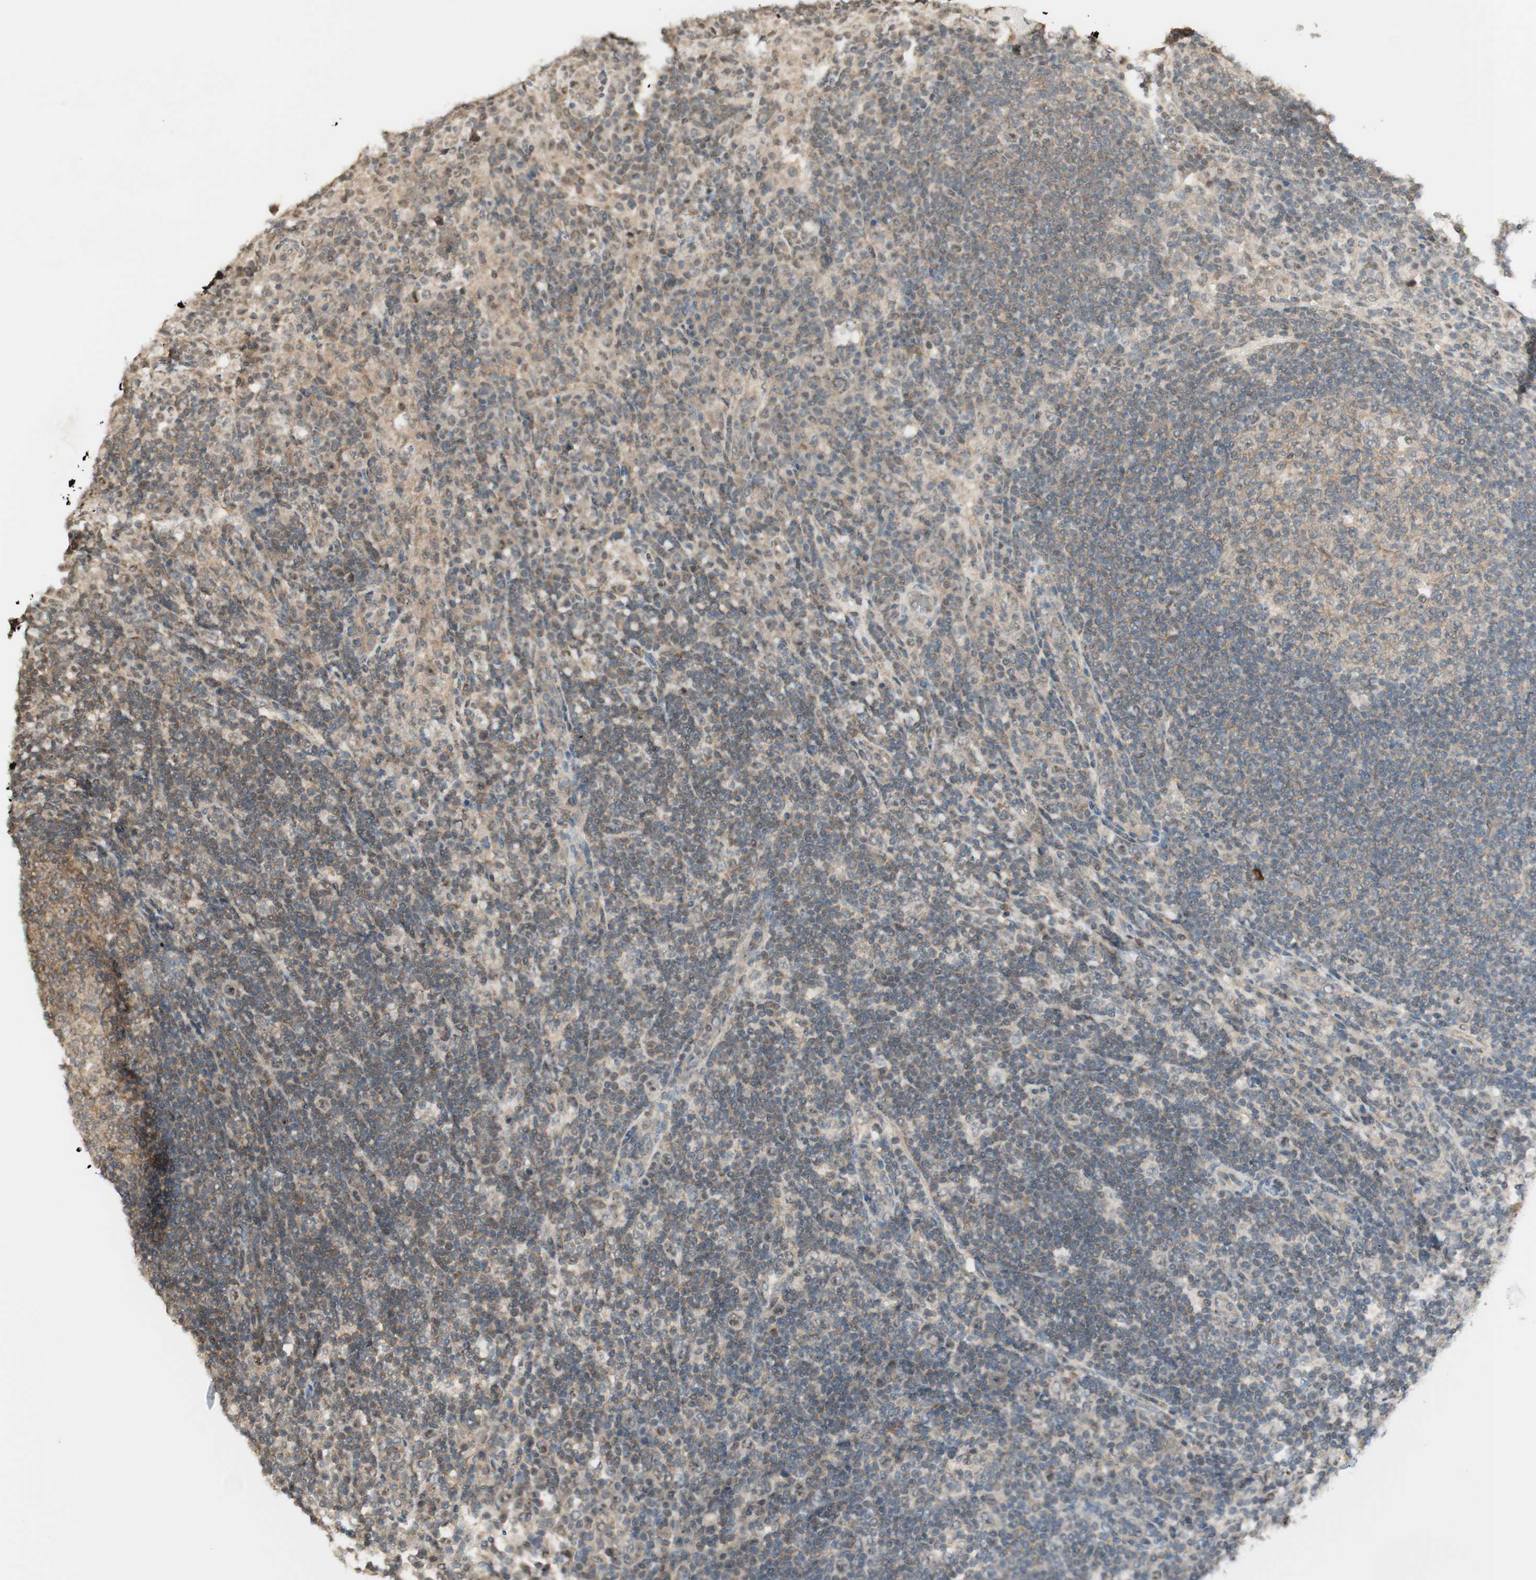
{"staining": {"intensity": "moderate", "quantity": ">75%", "location": "cytoplasmic/membranous,nuclear"}, "tissue": "lymph node", "cell_type": "Germinal center cells", "image_type": "normal", "snomed": [{"axis": "morphology", "description": "Normal tissue, NOS"}, {"axis": "topography", "description": "Lymph node"}], "caption": "Protein staining of normal lymph node exhibits moderate cytoplasmic/membranous,nuclear positivity in approximately >75% of germinal center cells. (DAB (3,3'-diaminobenzidine) IHC with brightfield microscopy, high magnification).", "gene": "SPINT2", "patient": {"sex": "female", "age": 53}}